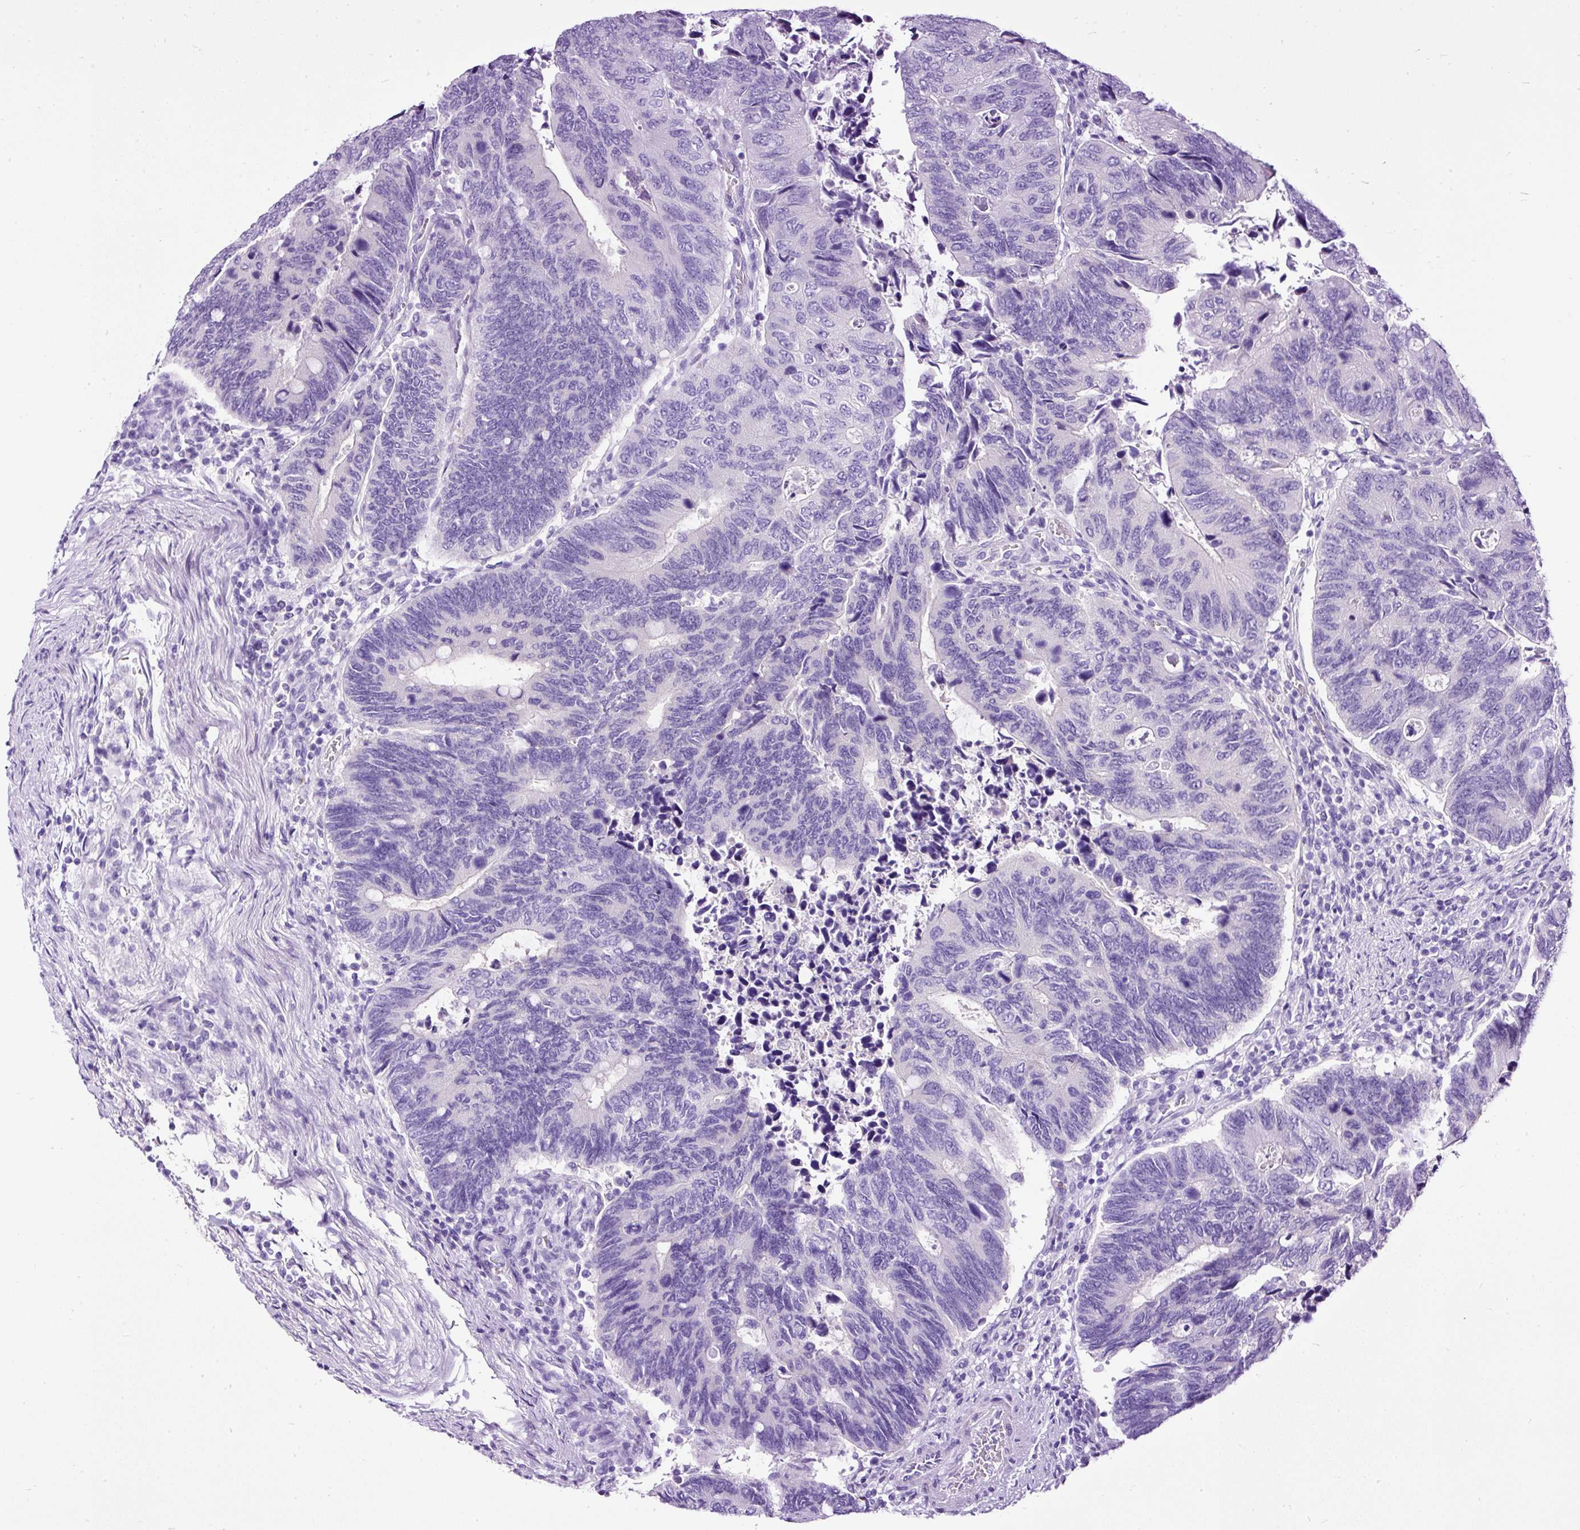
{"staining": {"intensity": "negative", "quantity": "none", "location": "none"}, "tissue": "colorectal cancer", "cell_type": "Tumor cells", "image_type": "cancer", "snomed": [{"axis": "morphology", "description": "Adenocarcinoma, NOS"}, {"axis": "topography", "description": "Colon"}], "caption": "Tumor cells show no significant staining in colorectal cancer (adenocarcinoma).", "gene": "STOX2", "patient": {"sex": "male", "age": 87}}